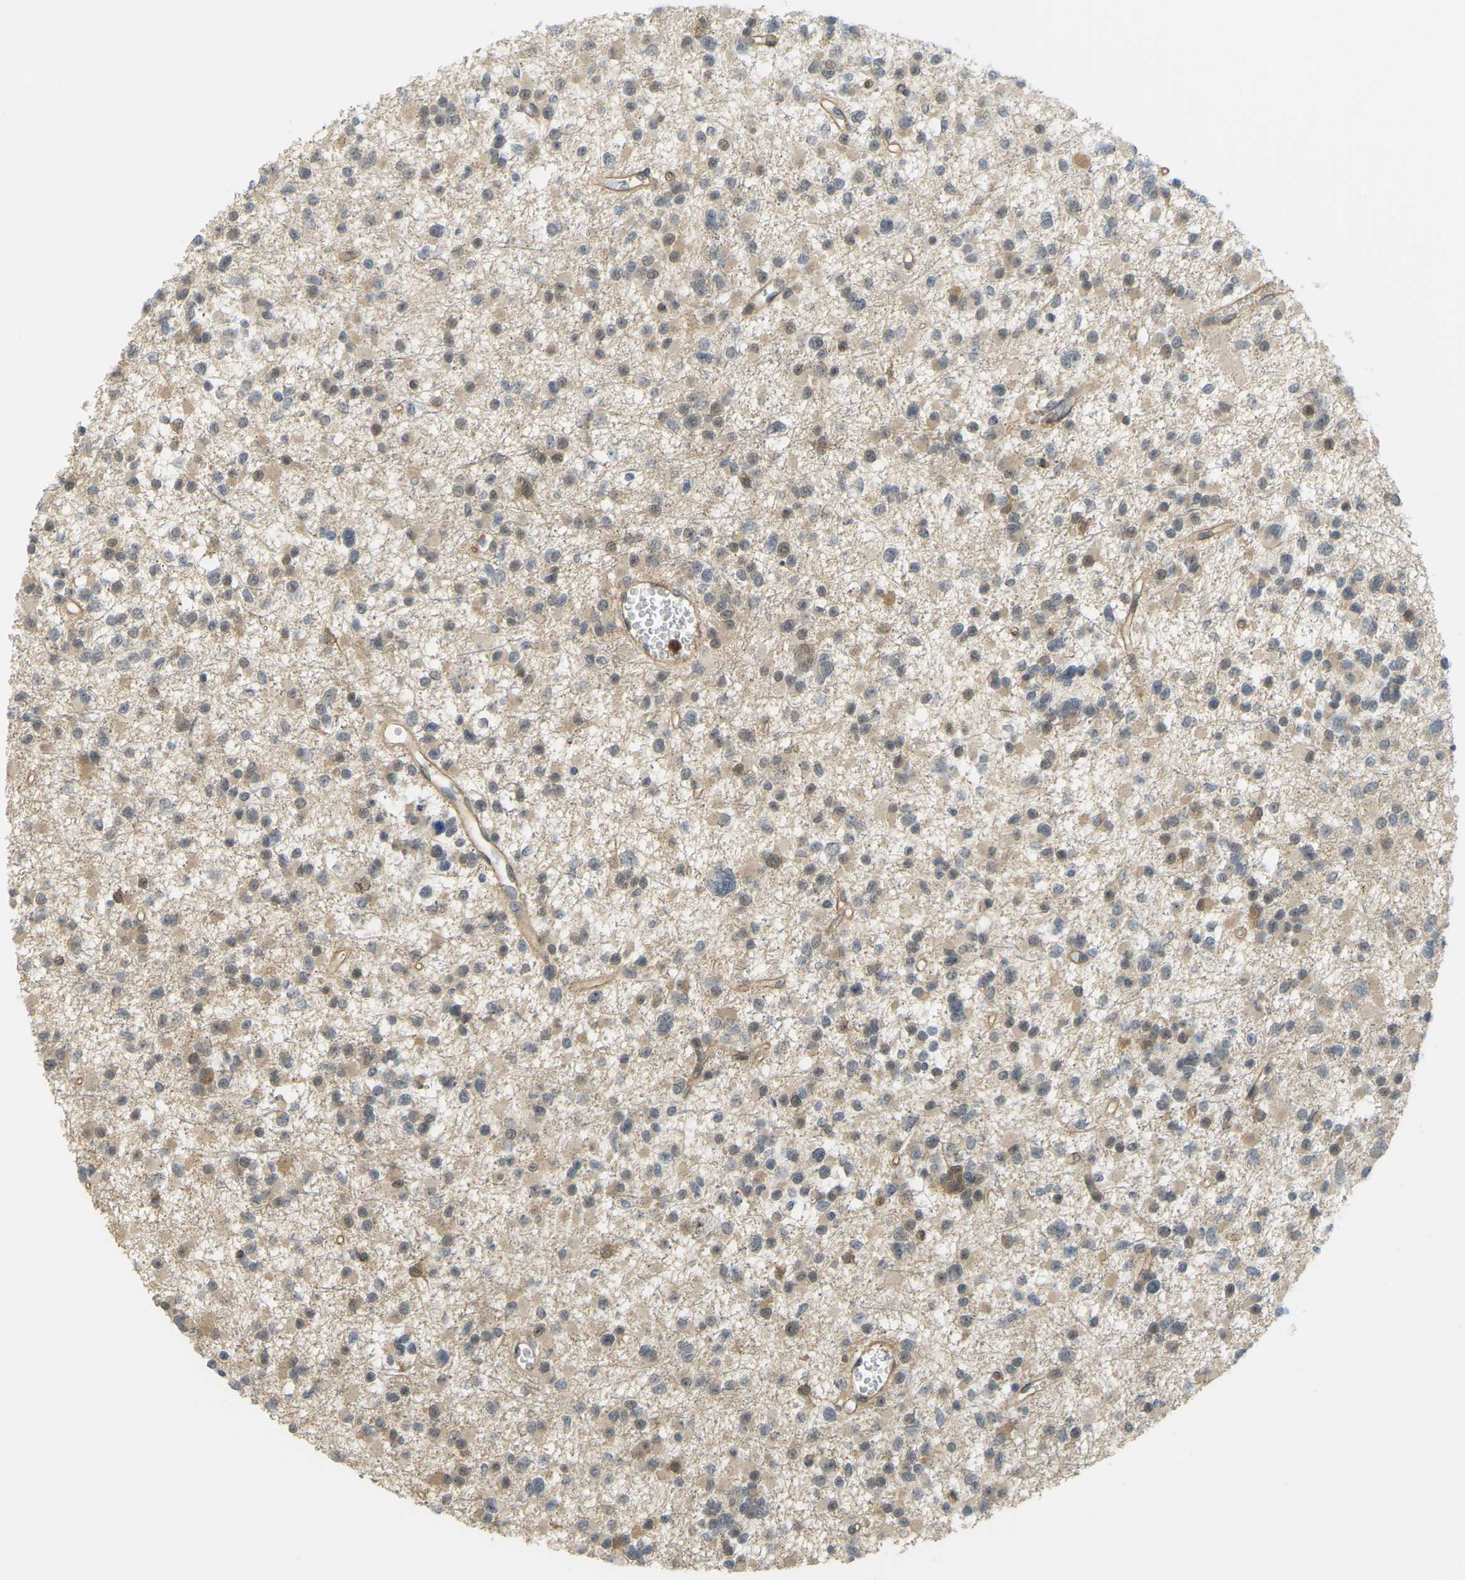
{"staining": {"intensity": "weak", "quantity": "25%-75%", "location": "cytoplasmic/membranous,nuclear"}, "tissue": "glioma", "cell_type": "Tumor cells", "image_type": "cancer", "snomed": [{"axis": "morphology", "description": "Glioma, malignant, Low grade"}, {"axis": "topography", "description": "Brain"}], "caption": "Protein expression analysis of glioma shows weak cytoplasmic/membranous and nuclear staining in about 25%-75% of tumor cells.", "gene": "SERPINB5", "patient": {"sex": "female", "age": 22}}